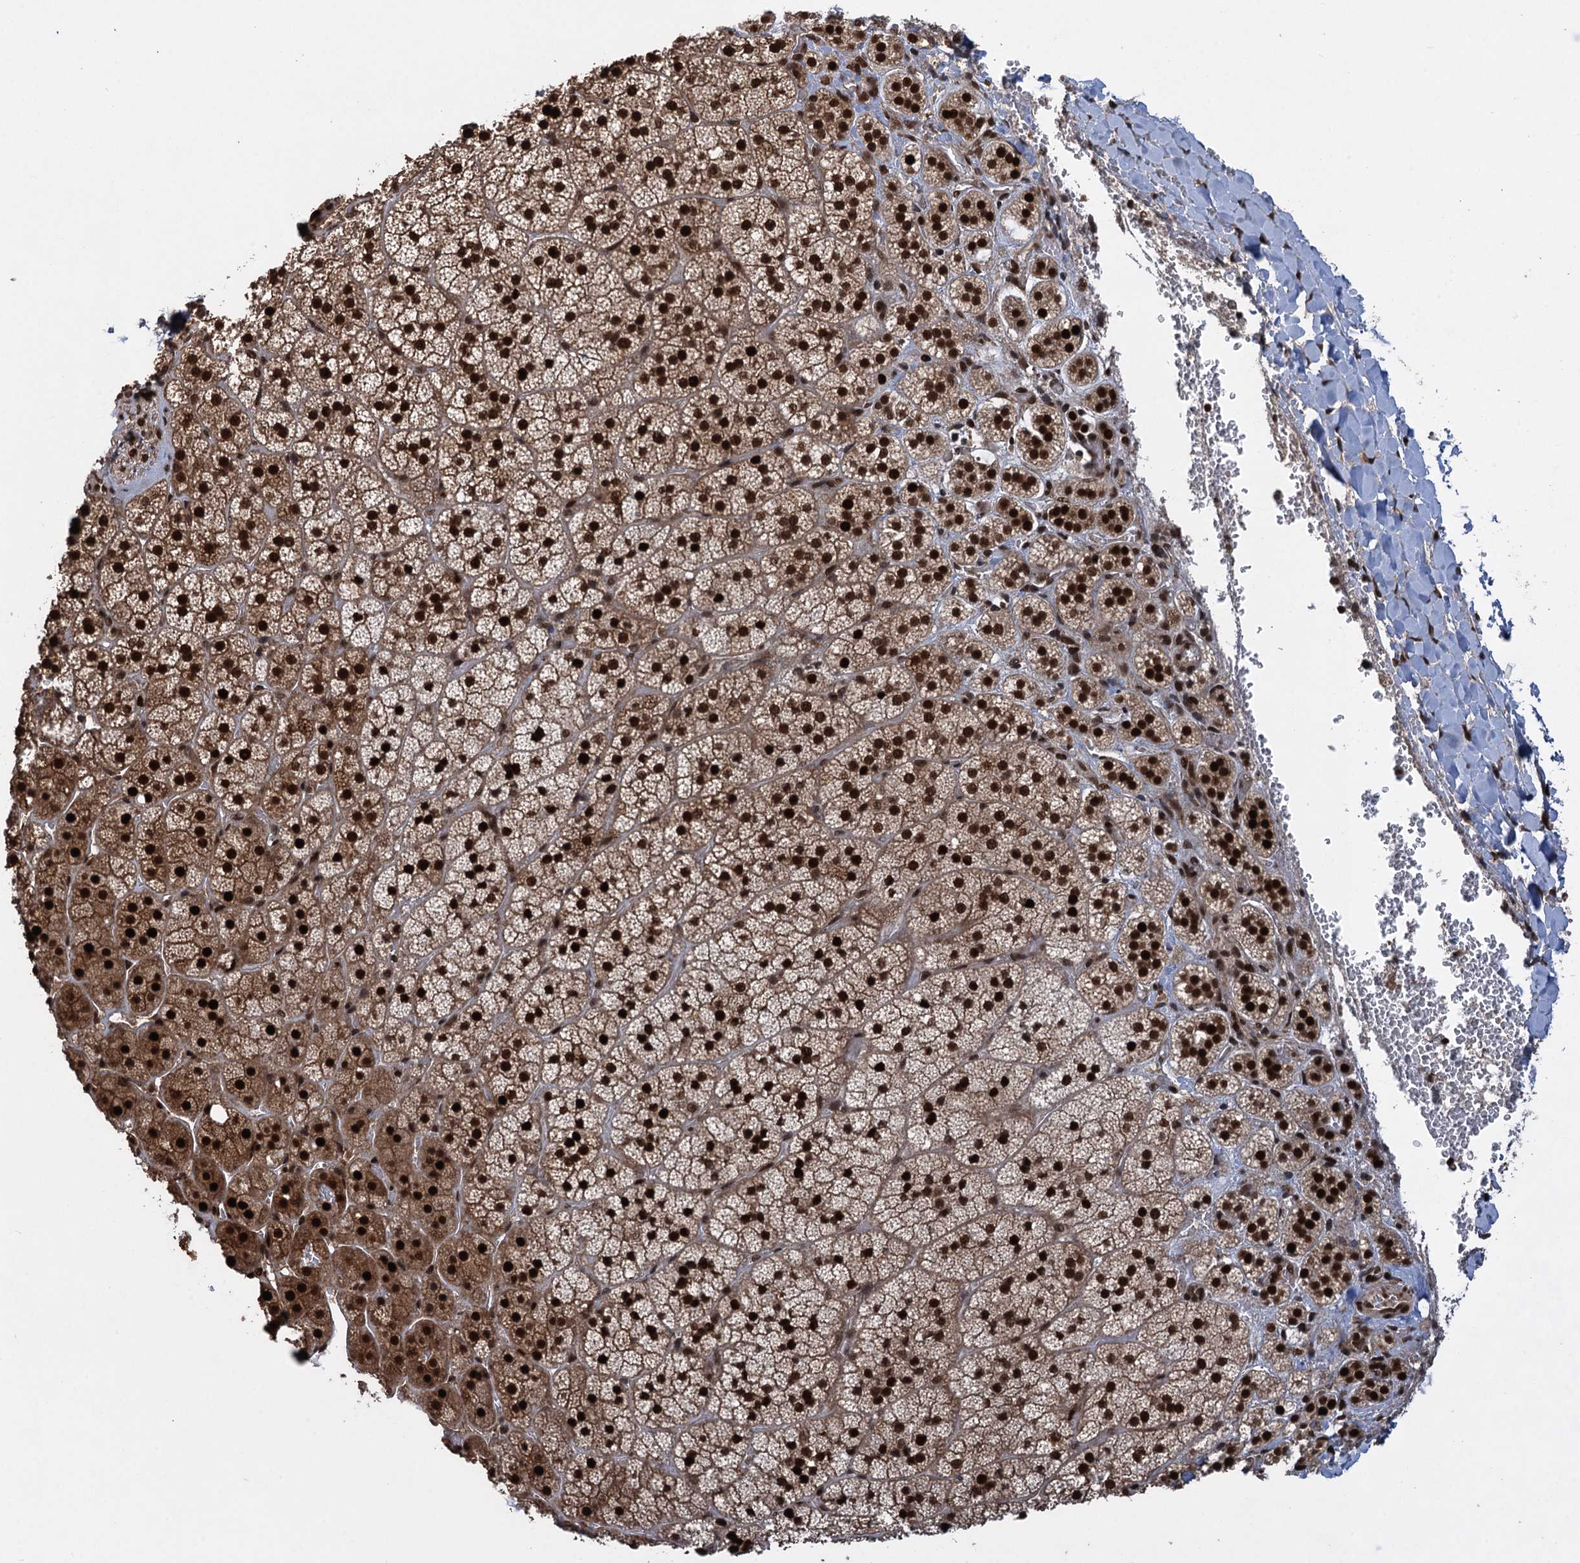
{"staining": {"intensity": "strong", "quantity": ">75%", "location": "cytoplasmic/membranous,nuclear"}, "tissue": "adrenal gland", "cell_type": "Glandular cells", "image_type": "normal", "snomed": [{"axis": "morphology", "description": "Normal tissue, NOS"}, {"axis": "topography", "description": "Adrenal gland"}], "caption": "Glandular cells demonstrate strong cytoplasmic/membranous,nuclear expression in approximately >75% of cells in unremarkable adrenal gland.", "gene": "ZNF169", "patient": {"sex": "female", "age": 44}}